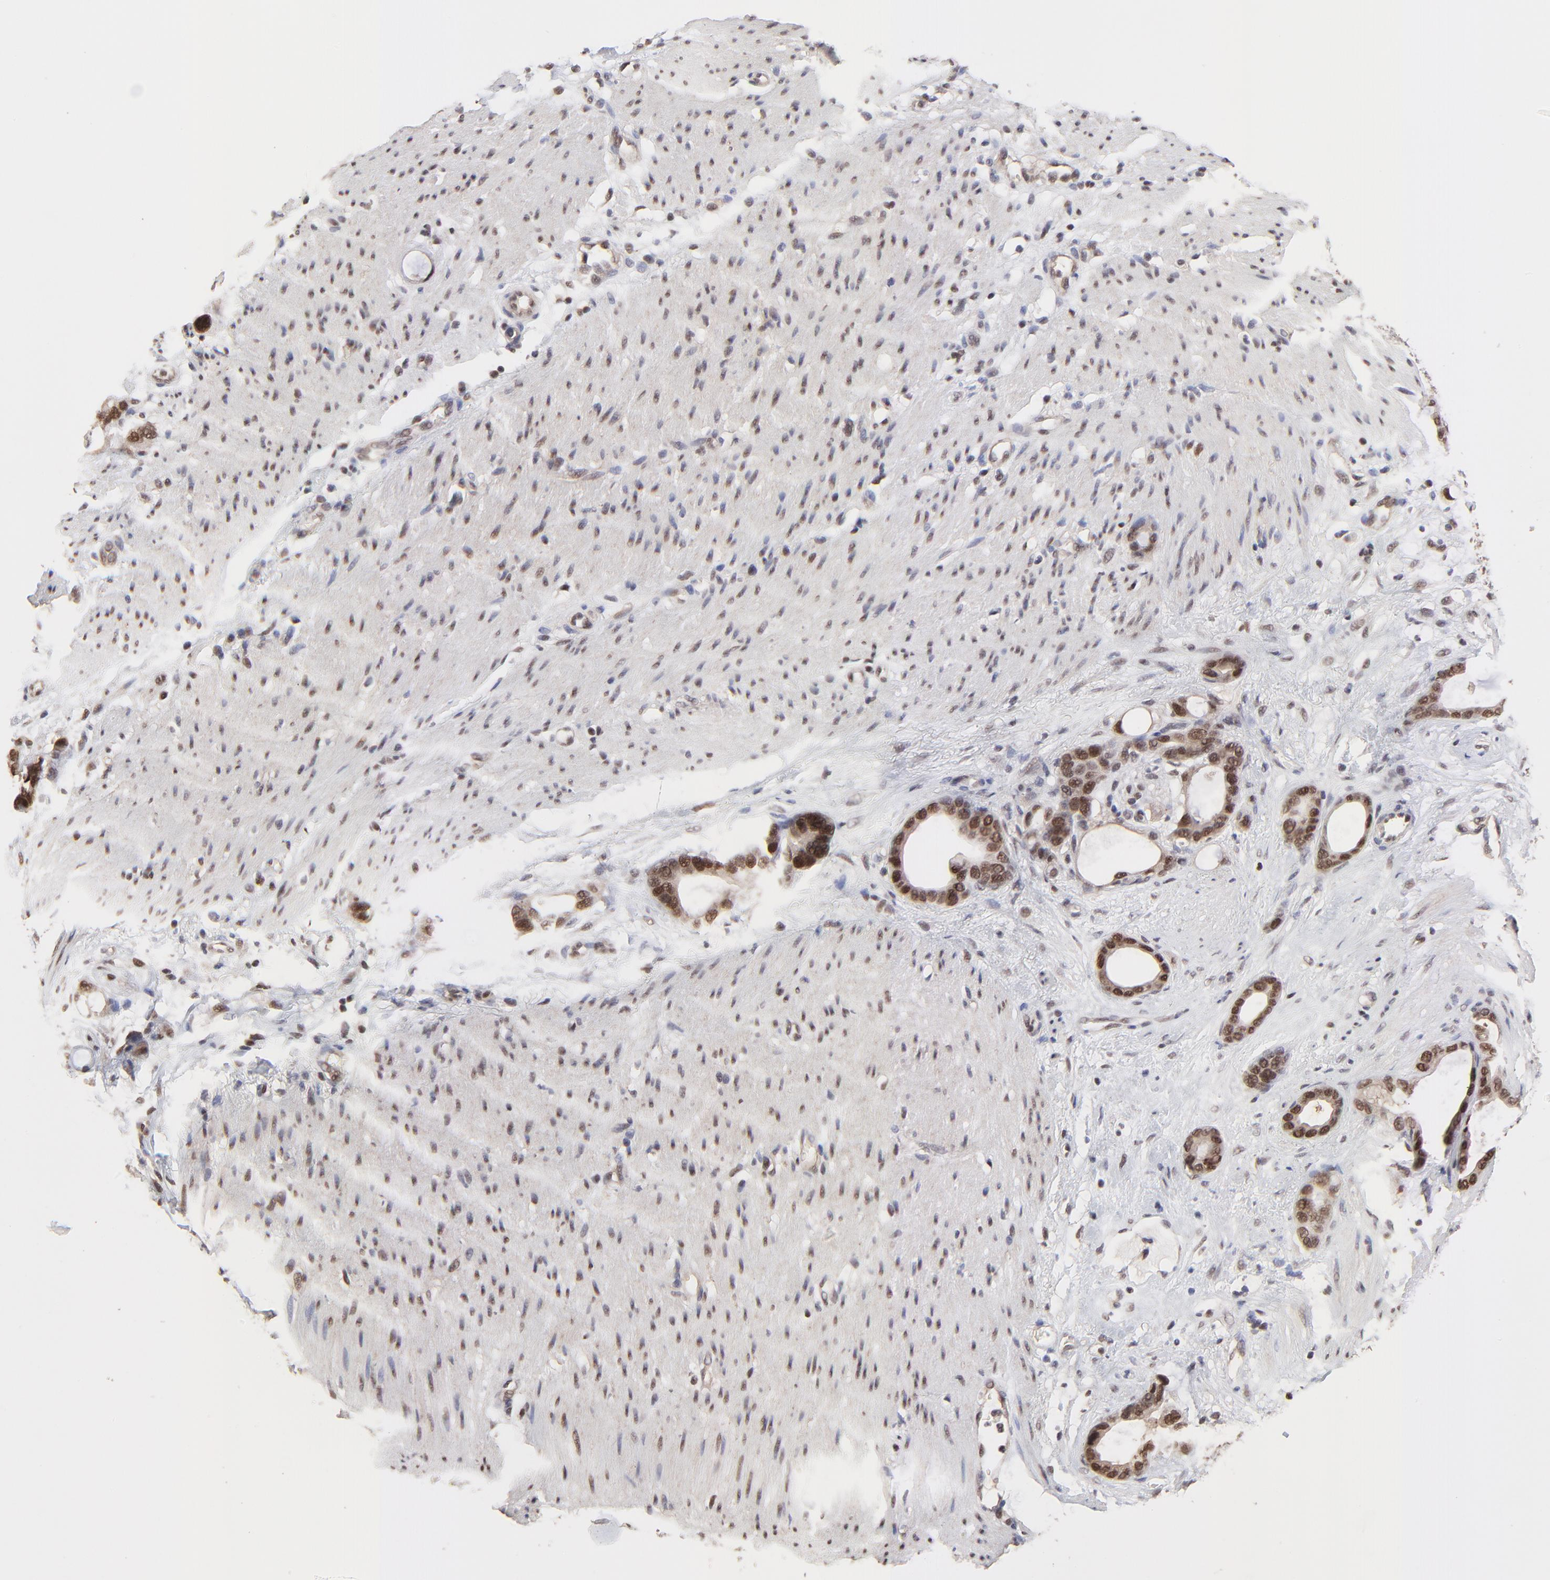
{"staining": {"intensity": "strong", "quantity": ">75%", "location": "cytoplasmic/membranous,nuclear"}, "tissue": "stomach cancer", "cell_type": "Tumor cells", "image_type": "cancer", "snomed": [{"axis": "morphology", "description": "Adenocarcinoma, NOS"}, {"axis": "topography", "description": "Stomach"}], "caption": "This photomicrograph demonstrates stomach cancer (adenocarcinoma) stained with immunohistochemistry (IHC) to label a protein in brown. The cytoplasmic/membranous and nuclear of tumor cells show strong positivity for the protein. Nuclei are counter-stained blue.", "gene": "DSN1", "patient": {"sex": "female", "age": 75}}